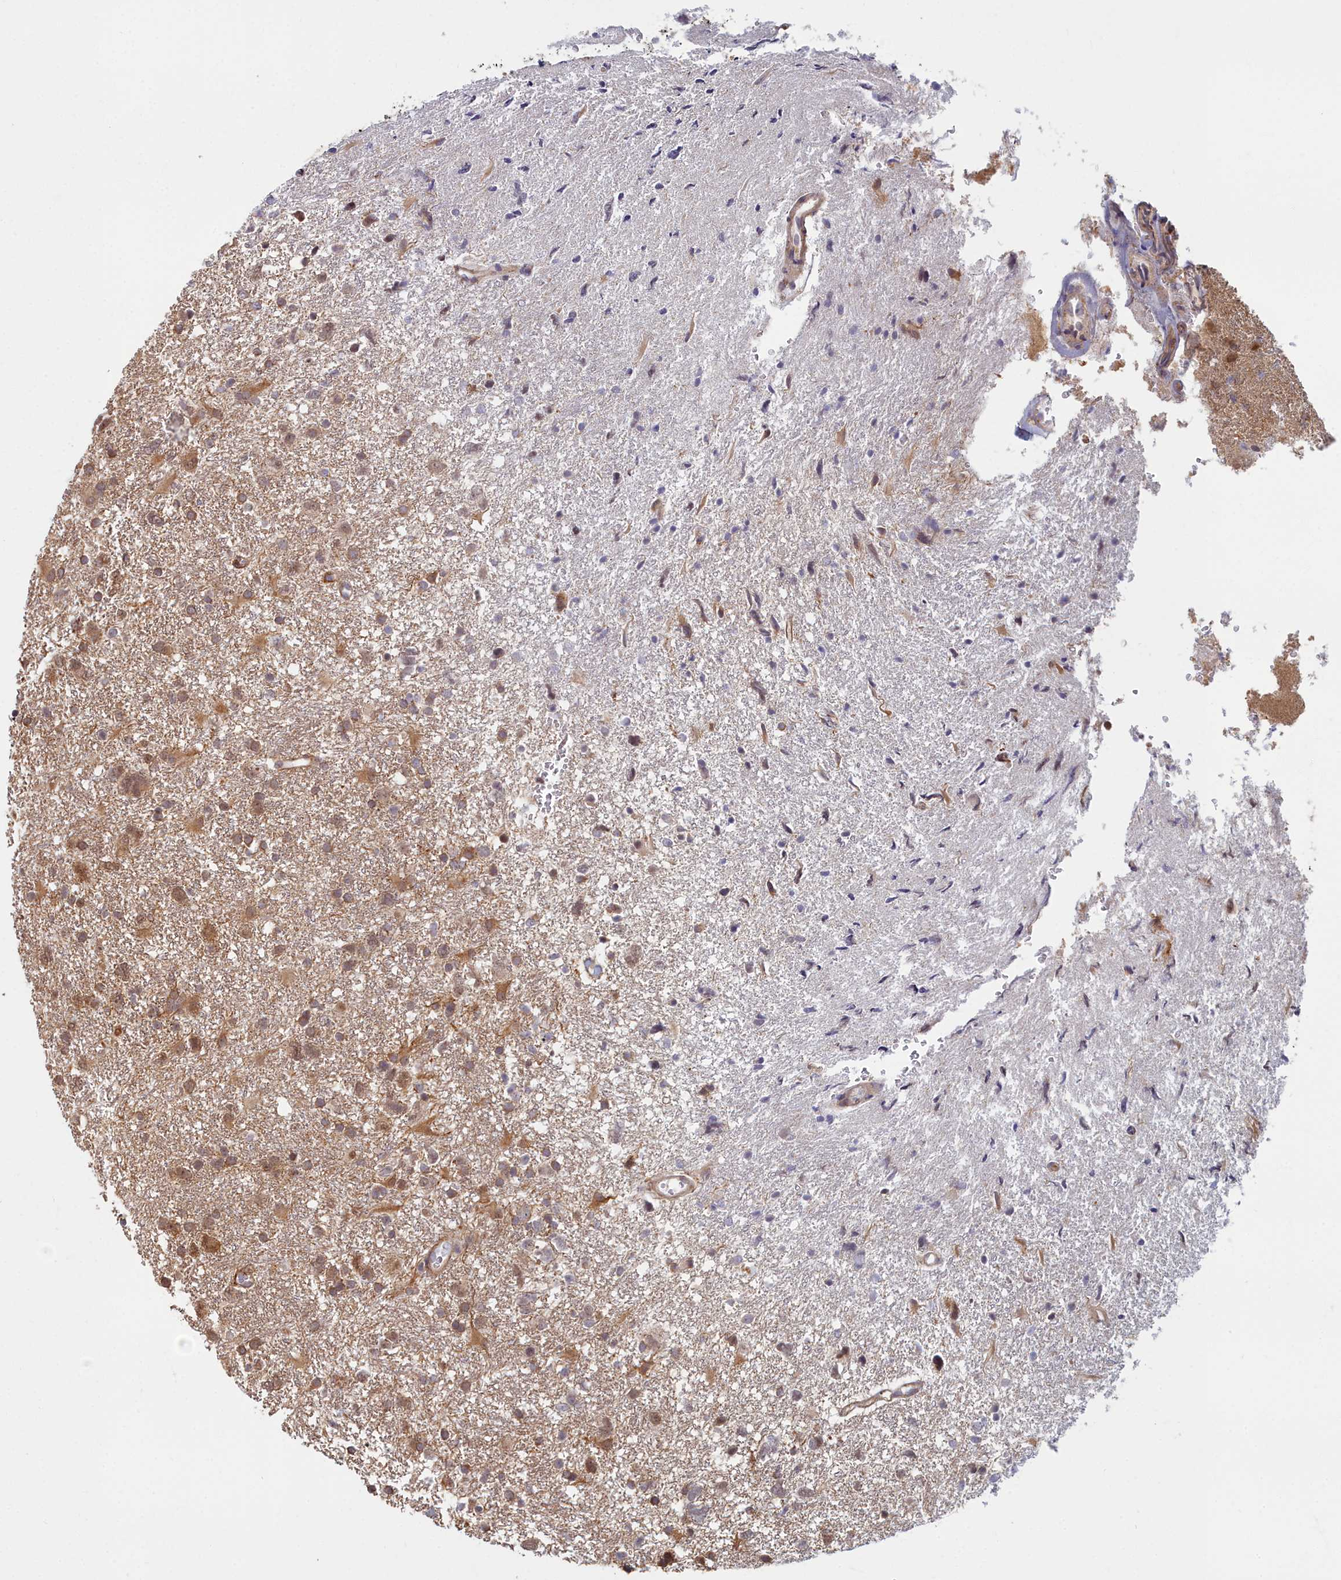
{"staining": {"intensity": "moderate", "quantity": "25%-75%", "location": "cytoplasmic/membranous,nuclear"}, "tissue": "glioma", "cell_type": "Tumor cells", "image_type": "cancer", "snomed": [{"axis": "morphology", "description": "Glioma, malignant, High grade"}, {"axis": "topography", "description": "Brain"}], "caption": "About 25%-75% of tumor cells in human malignant high-grade glioma reveal moderate cytoplasmic/membranous and nuclear protein expression as visualized by brown immunohistochemical staining.", "gene": "MAK16", "patient": {"sex": "male", "age": 61}}